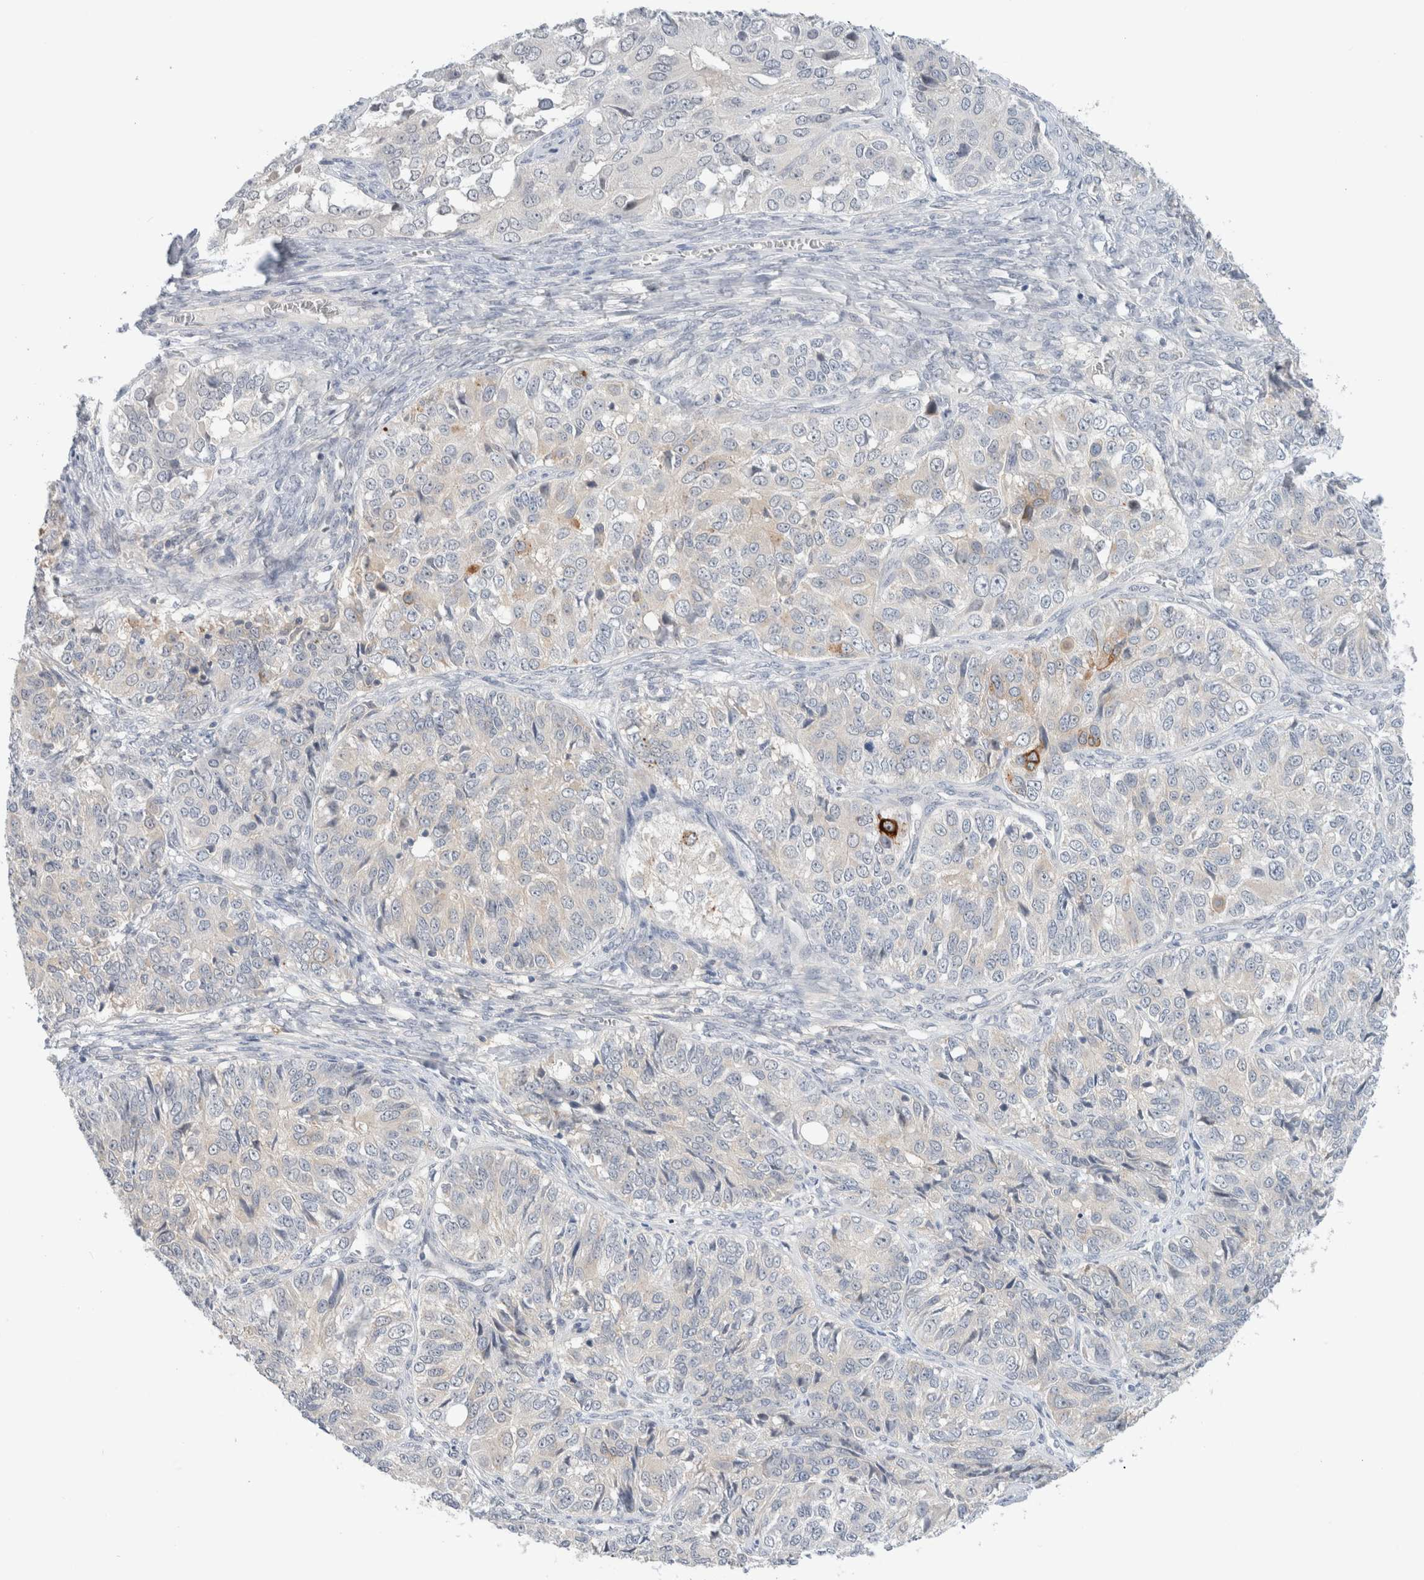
{"staining": {"intensity": "negative", "quantity": "none", "location": "none"}, "tissue": "ovarian cancer", "cell_type": "Tumor cells", "image_type": "cancer", "snomed": [{"axis": "morphology", "description": "Carcinoma, endometroid"}, {"axis": "topography", "description": "Ovary"}], "caption": "A micrograph of human ovarian cancer is negative for staining in tumor cells.", "gene": "SDR16C5", "patient": {"sex": "female", "age": 51}}